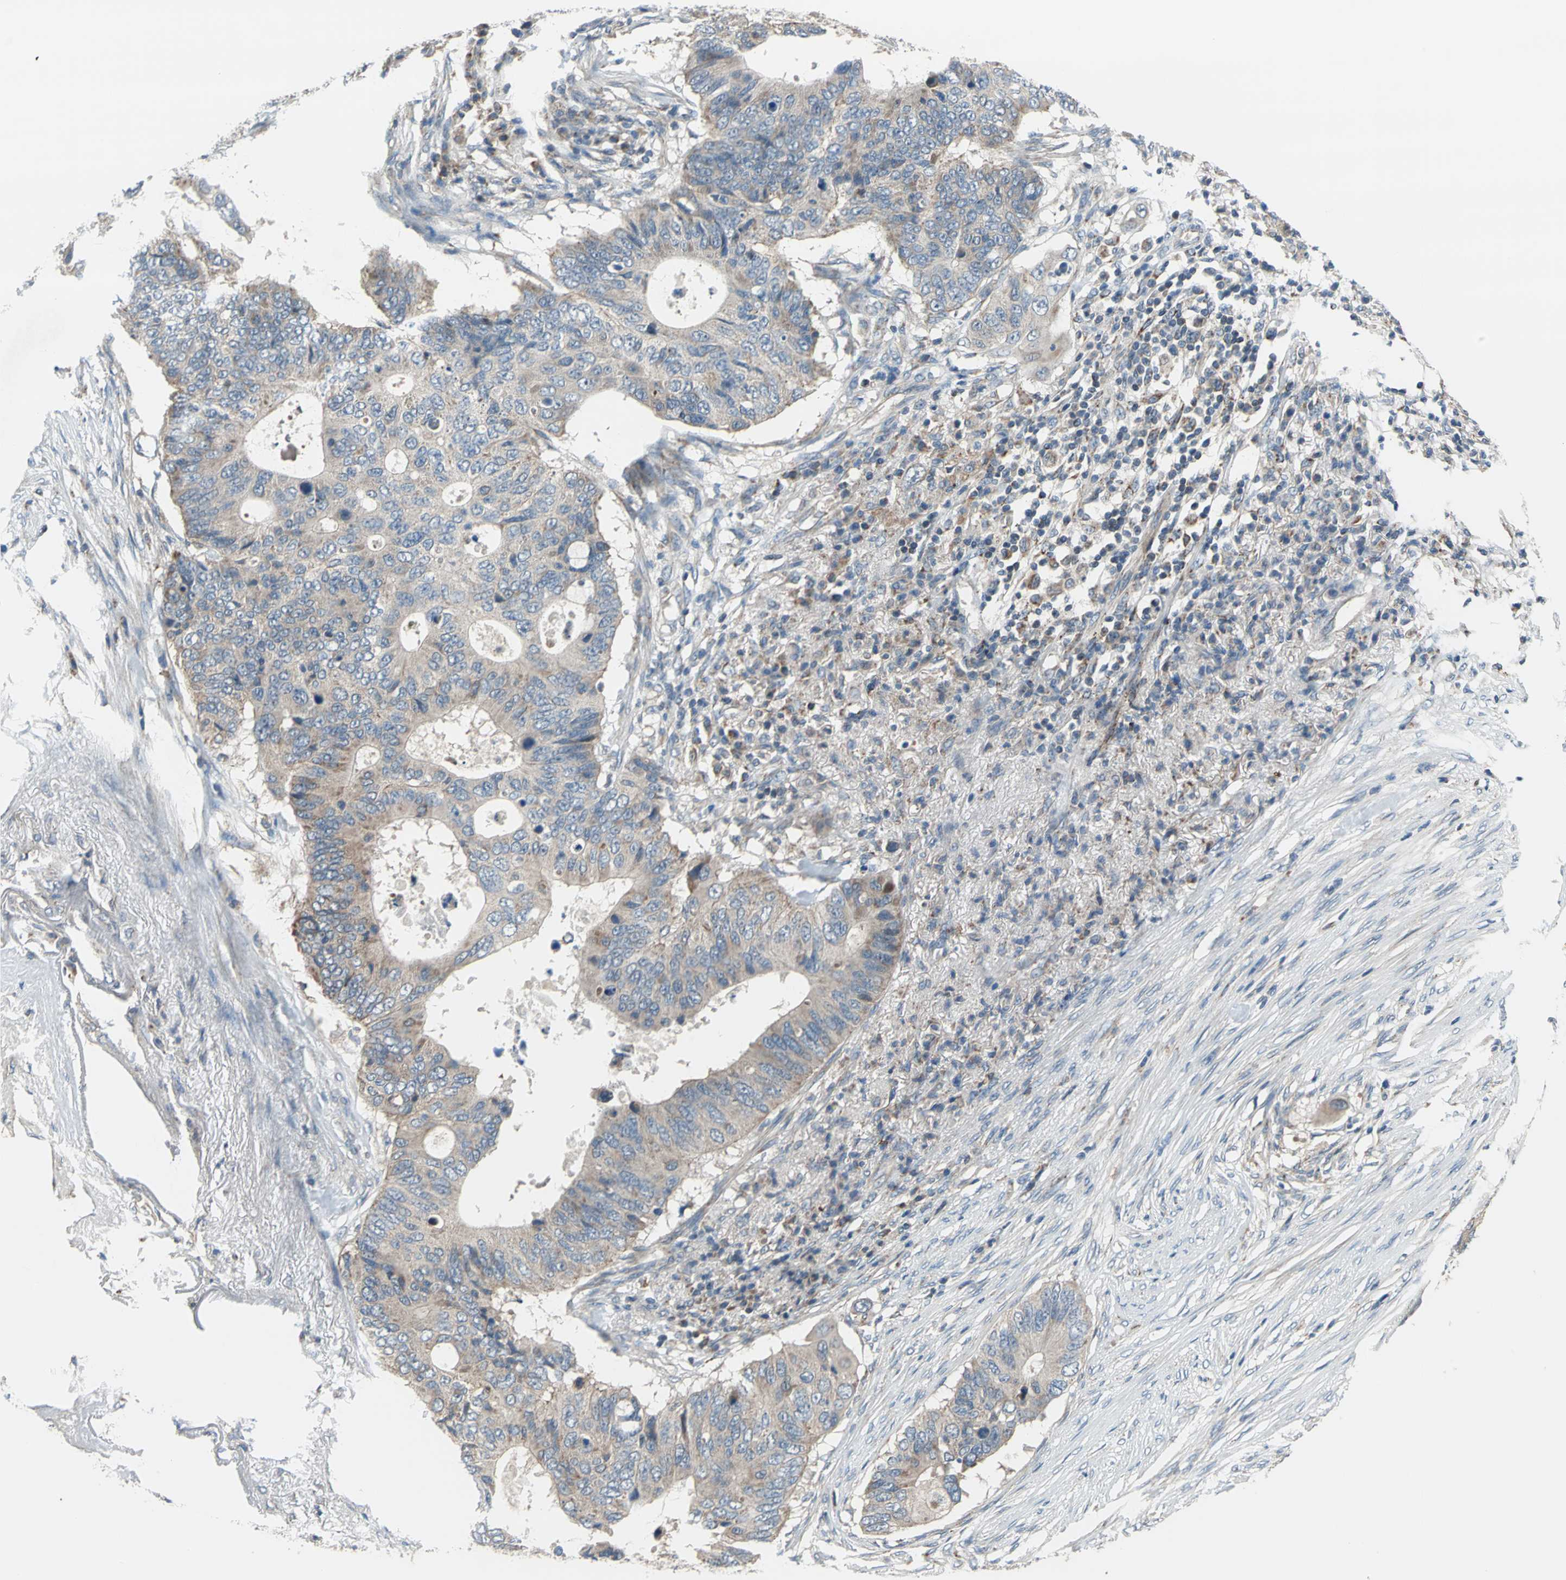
{"staining": {"intensity": "moderate", "quantity": ">75%", "location": "cytoplasmic/membranous"}, "tissue": "colorectal cancer", "cell_type": "Tumor cells", "image_type": "cancer", "snomed": [{"axis": "morphology", "description": "Adenocarcinoma, NOS"}, {"axis": "topography", "description": "Colon"}], "caption": "An immunohistochemistry image of neoplastic tissue is shown. Protein staining in brown shows moderate cytoplasmic/membranous positivity in adenocarcinoma (colorectal) within tumor cells.", "gene": "TRAK1", "patient": {"sex": "male", "age": 71}}